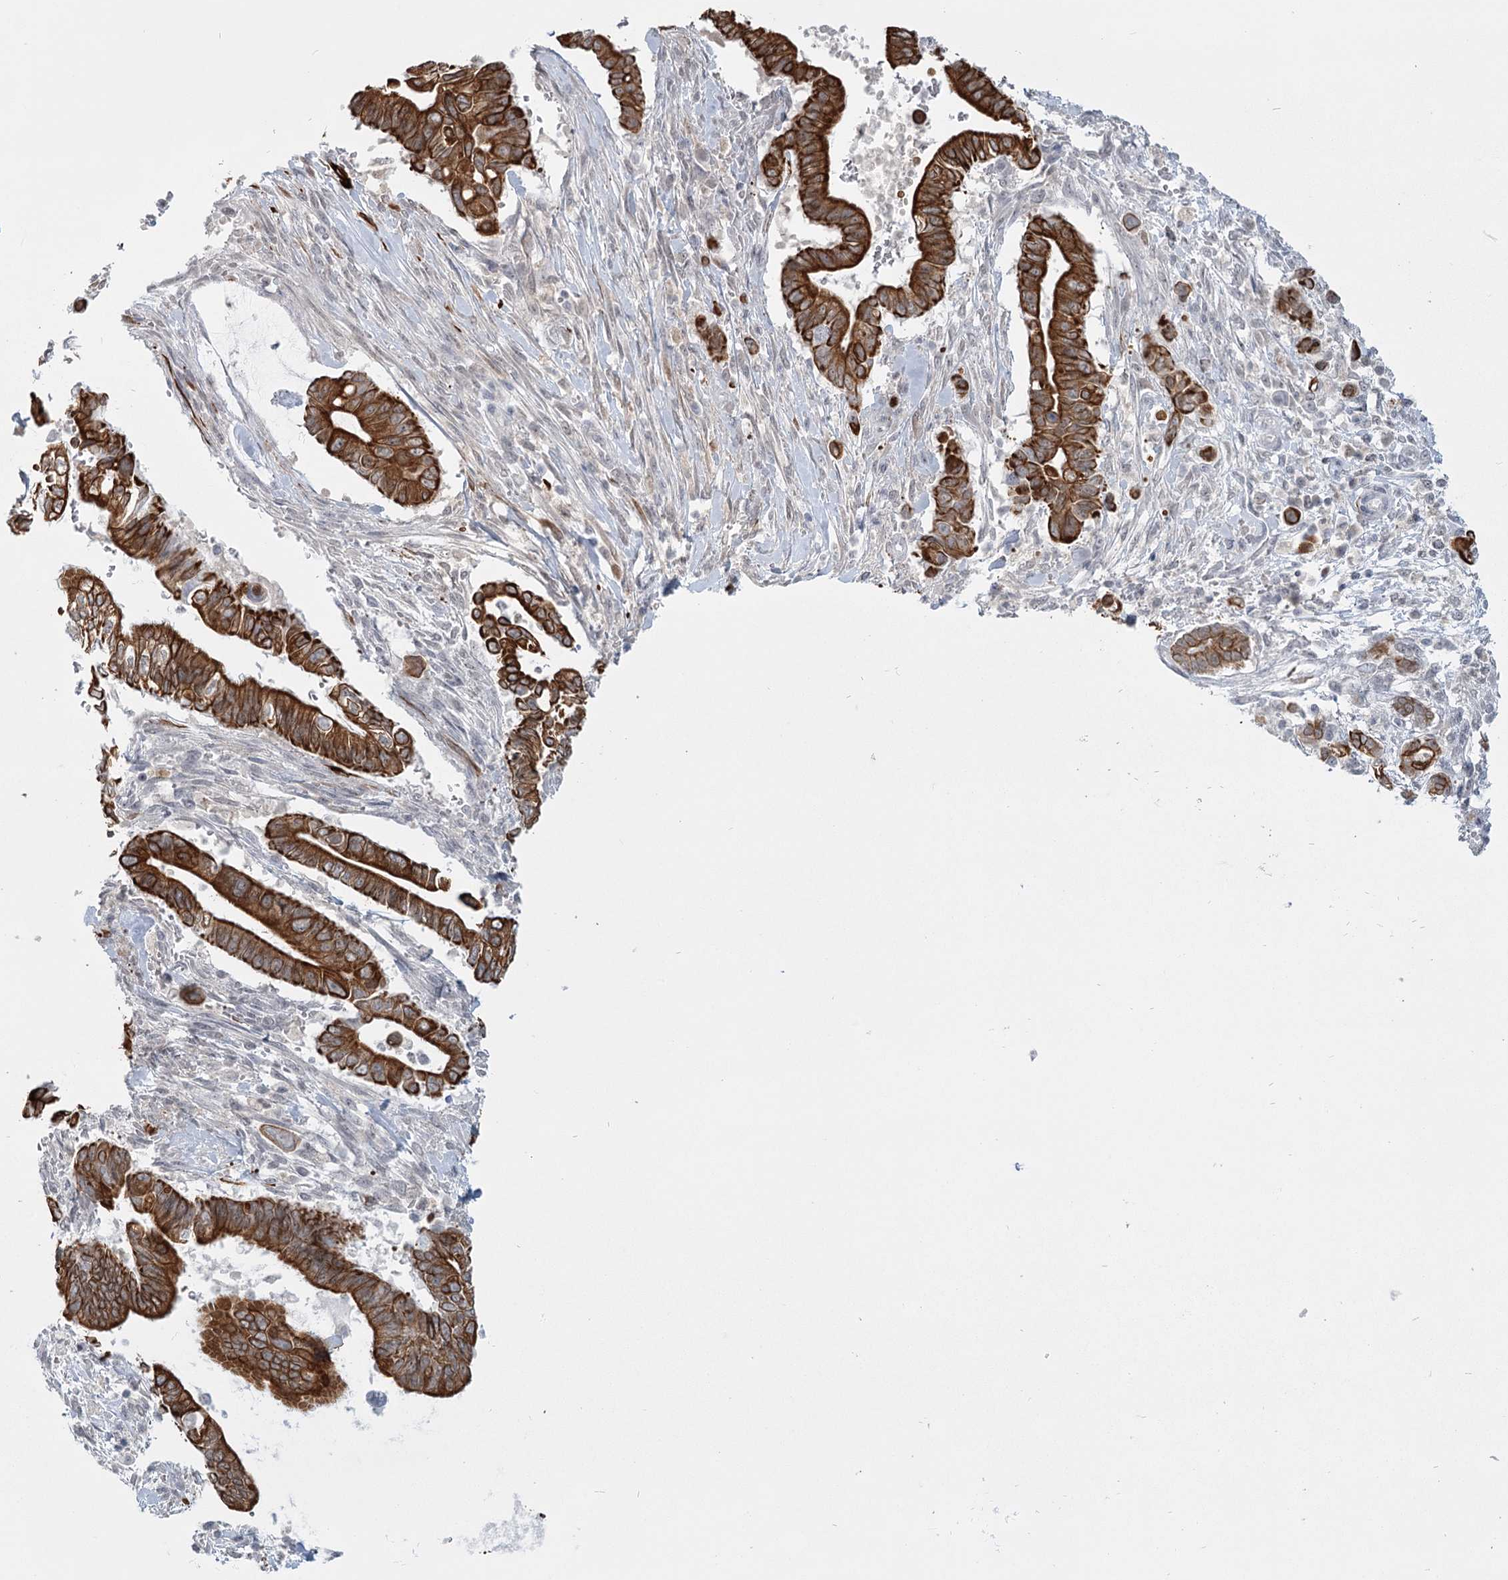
{"staining": {"intensity": "strong", "quantity": ">75%", "location": "cytoplasmic/membranous"}, "tissue": "pancreatic cancer", "cell_type": "Tumor cells", "image_type": "cancer", "snomed": [{"axis": "morphology", "description": "Adenocarcinoma, NOS"}, {"axis": "topography", "description": "Pancreas"}], "caption": "Human pancreatic cancer stained for a protein (brown) displays strong cytoplasmic/membranous positive expression in approximately >75% of tumor cells.", "gene": "TMEM70", "patient": {"sex": "male", "age": 68}}